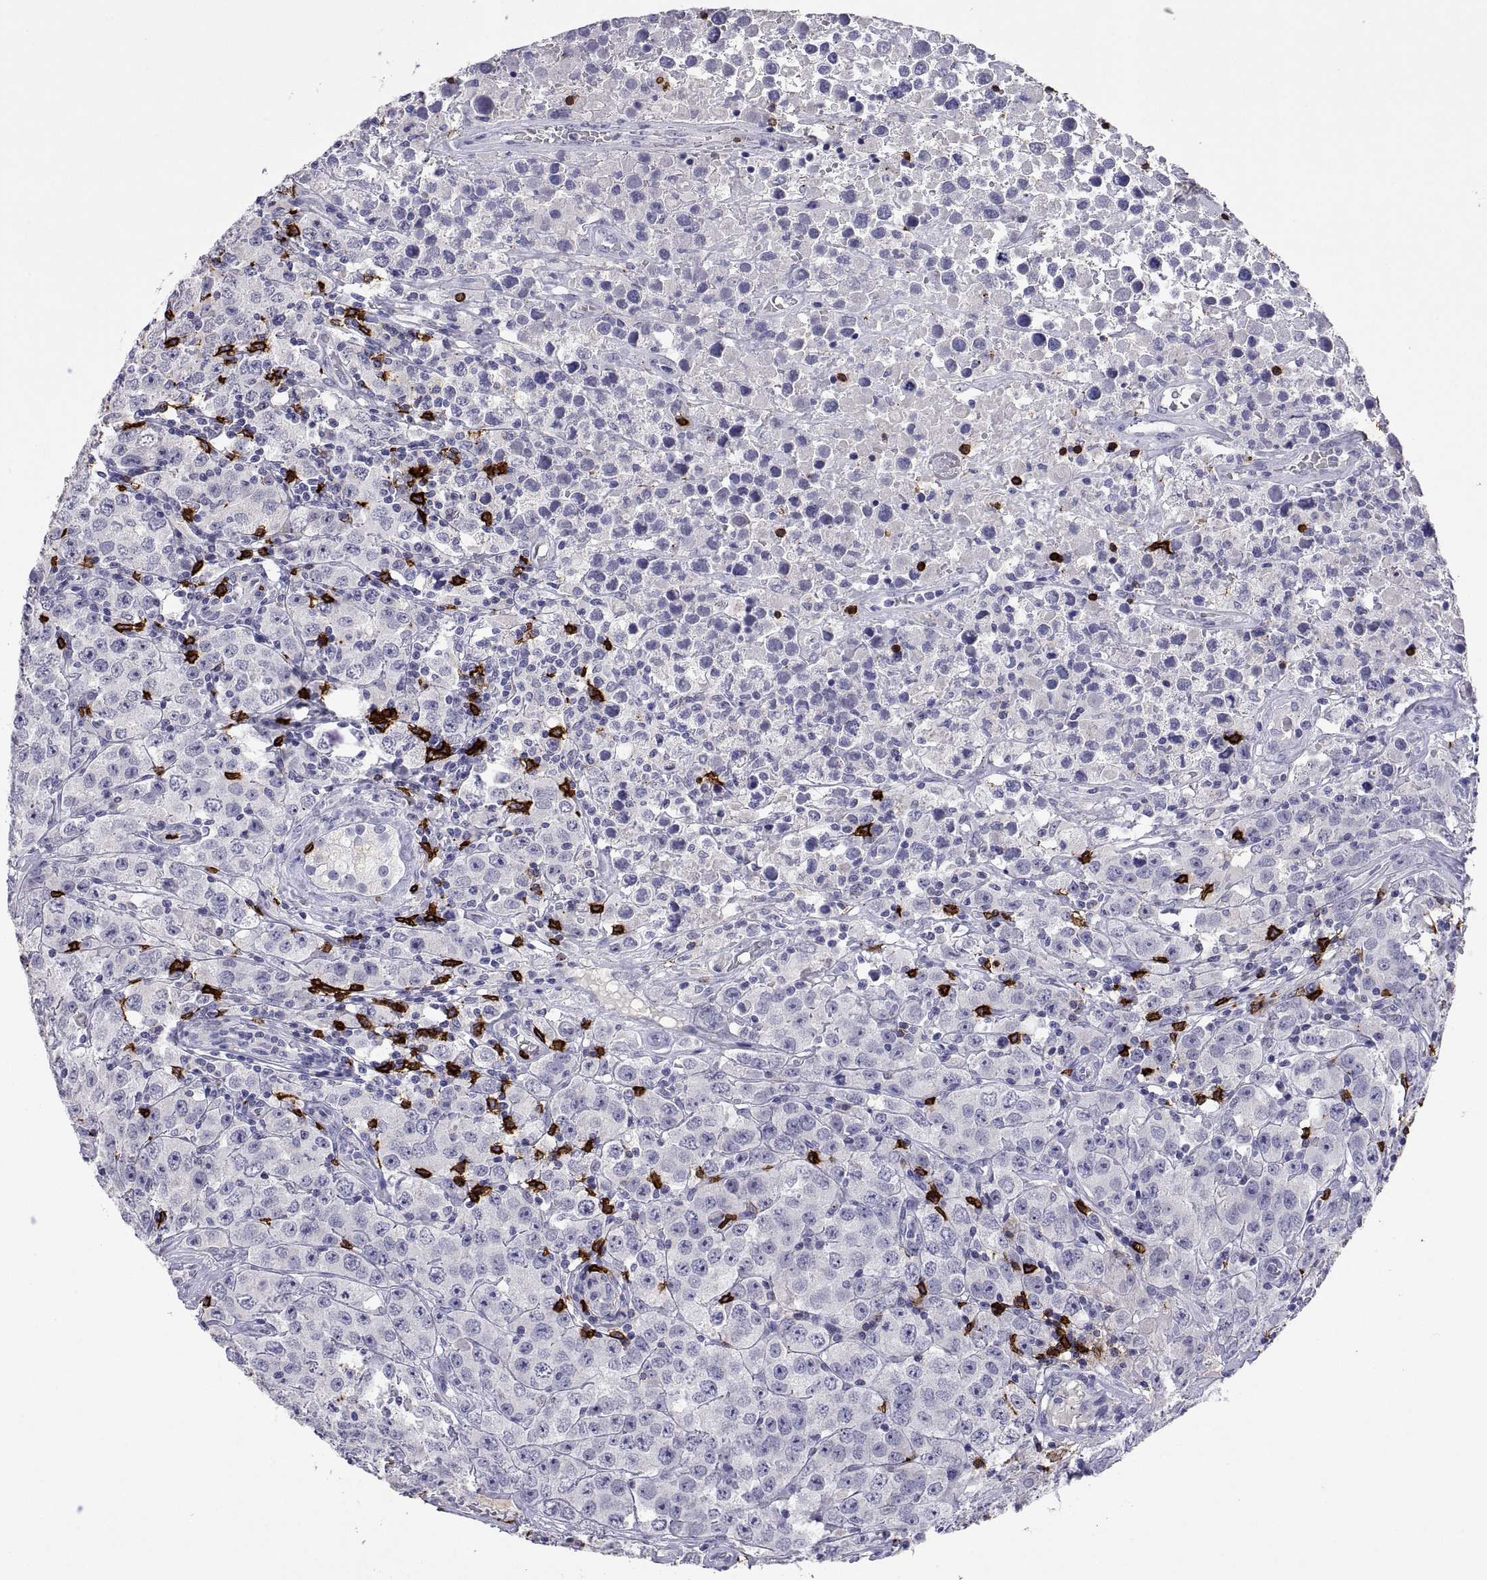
{"staining": {"intensity": "negative", "quantity": "none", "location": "none"}, "tissue": "testis cancer", "cell_type": "Tumor cells", "image_type": "cancer", "snomed": [{"axis": "morphology", "description": "Seminoma, NOS"}, {"axis": "topography", "description": "Testis"}], "caption": "Immunohistochemistry (IHC) photomicrograph of human testis seminoma stained for a protein (brown), which displays no expression in tumor cells. (DAB (3,3'-diaminobenzidine) immunohistochemistry (IHC) visualized using brightfield microscopy, high magnification).", "gene": "MS4A1", "patient": {"sex": "male", "age": 52}}